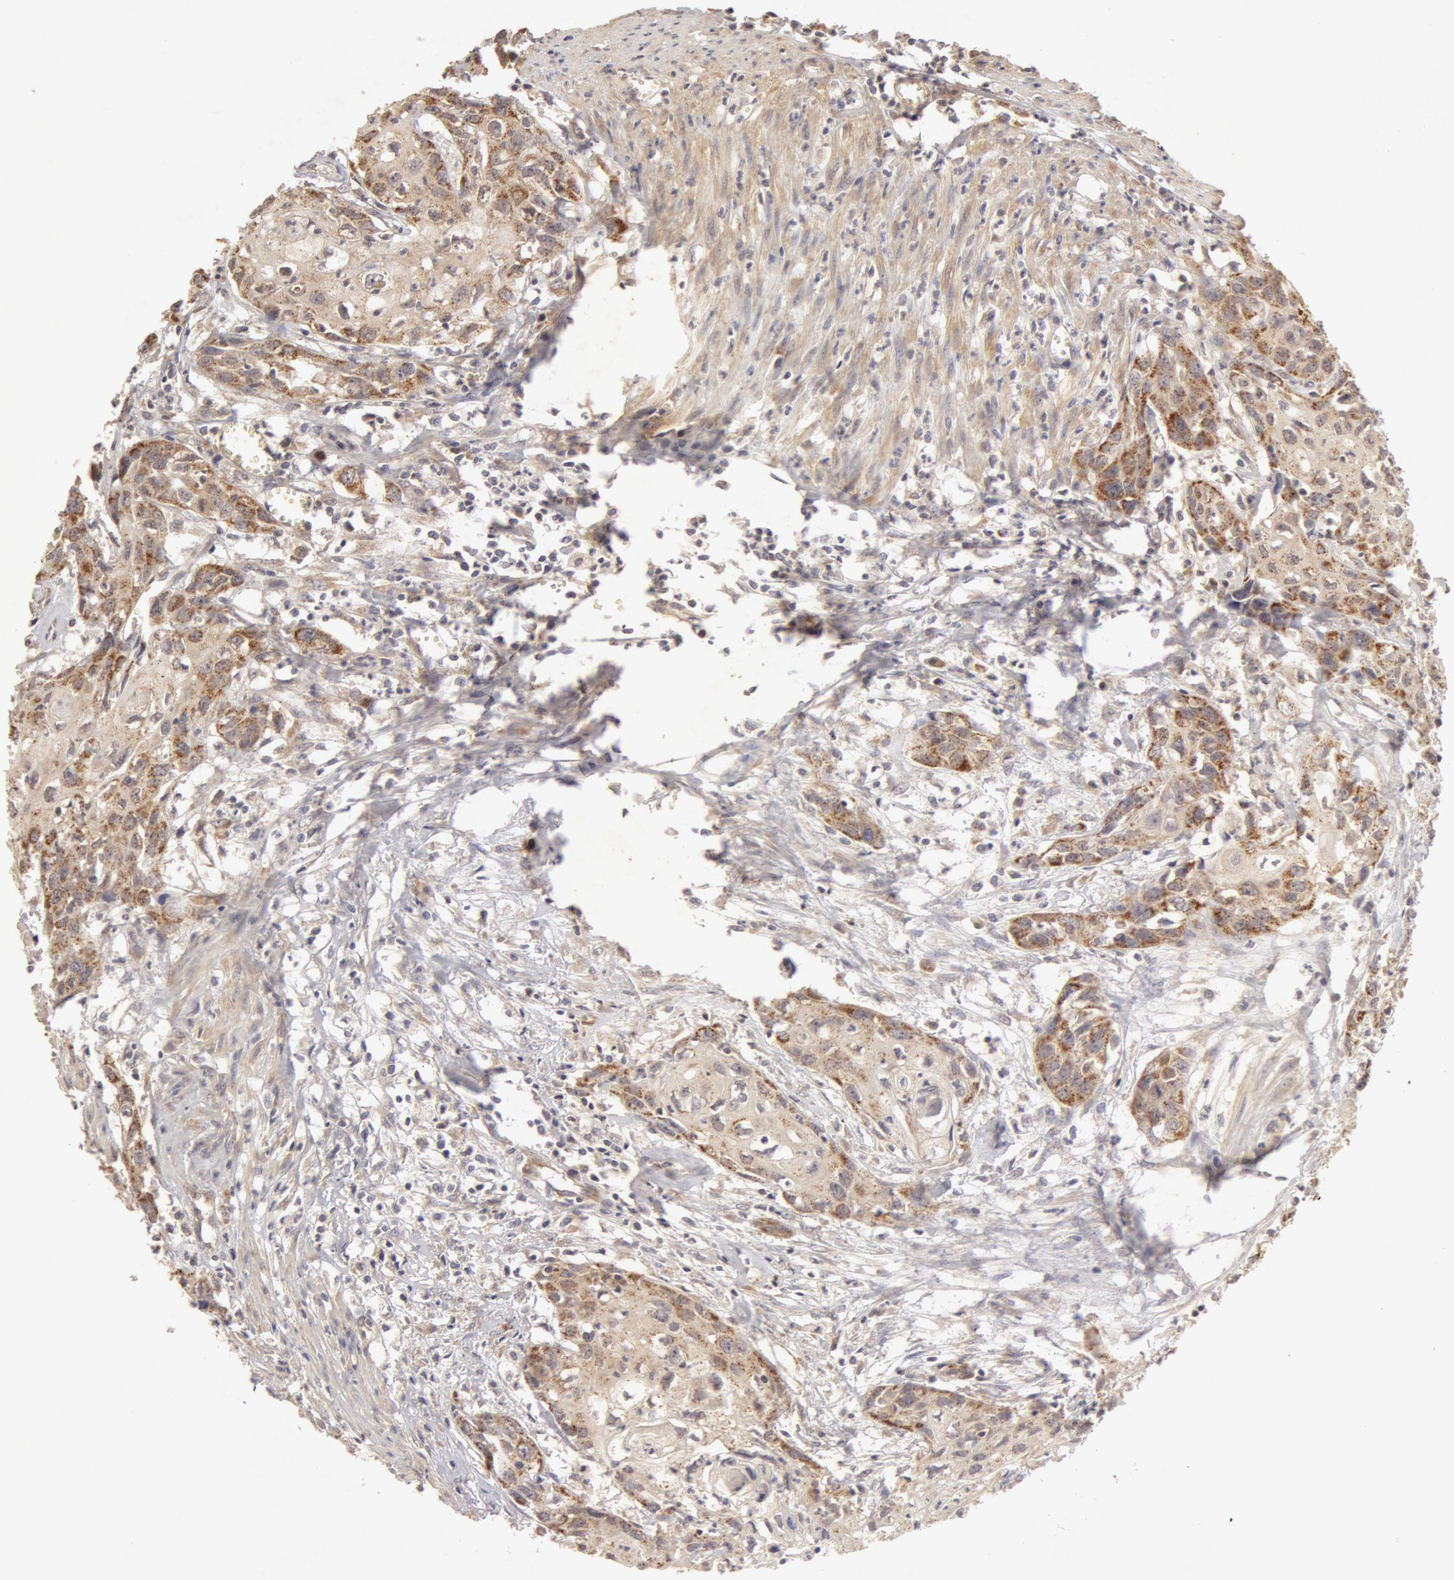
{"staining": {"intensity": "weak", "quantity": "<25%", "location": "cytoplasmic/membranous"}, "tissue": "urothelial cancer", "cell_type": "Tumor cells", "image_type": "cancer", "snomed": [{"axis": "morphology", "description": "Urothelial carcinoma, High grade"}, {"axis": "topography", "description": "Urinary bladder"}], "caption": "This is a image of immunohistochemistry staining of urothelial cancer, which shows no staining in tumor cells.", "gene": "ADPRH", "patient": {"sex": "male", "age": 54}}